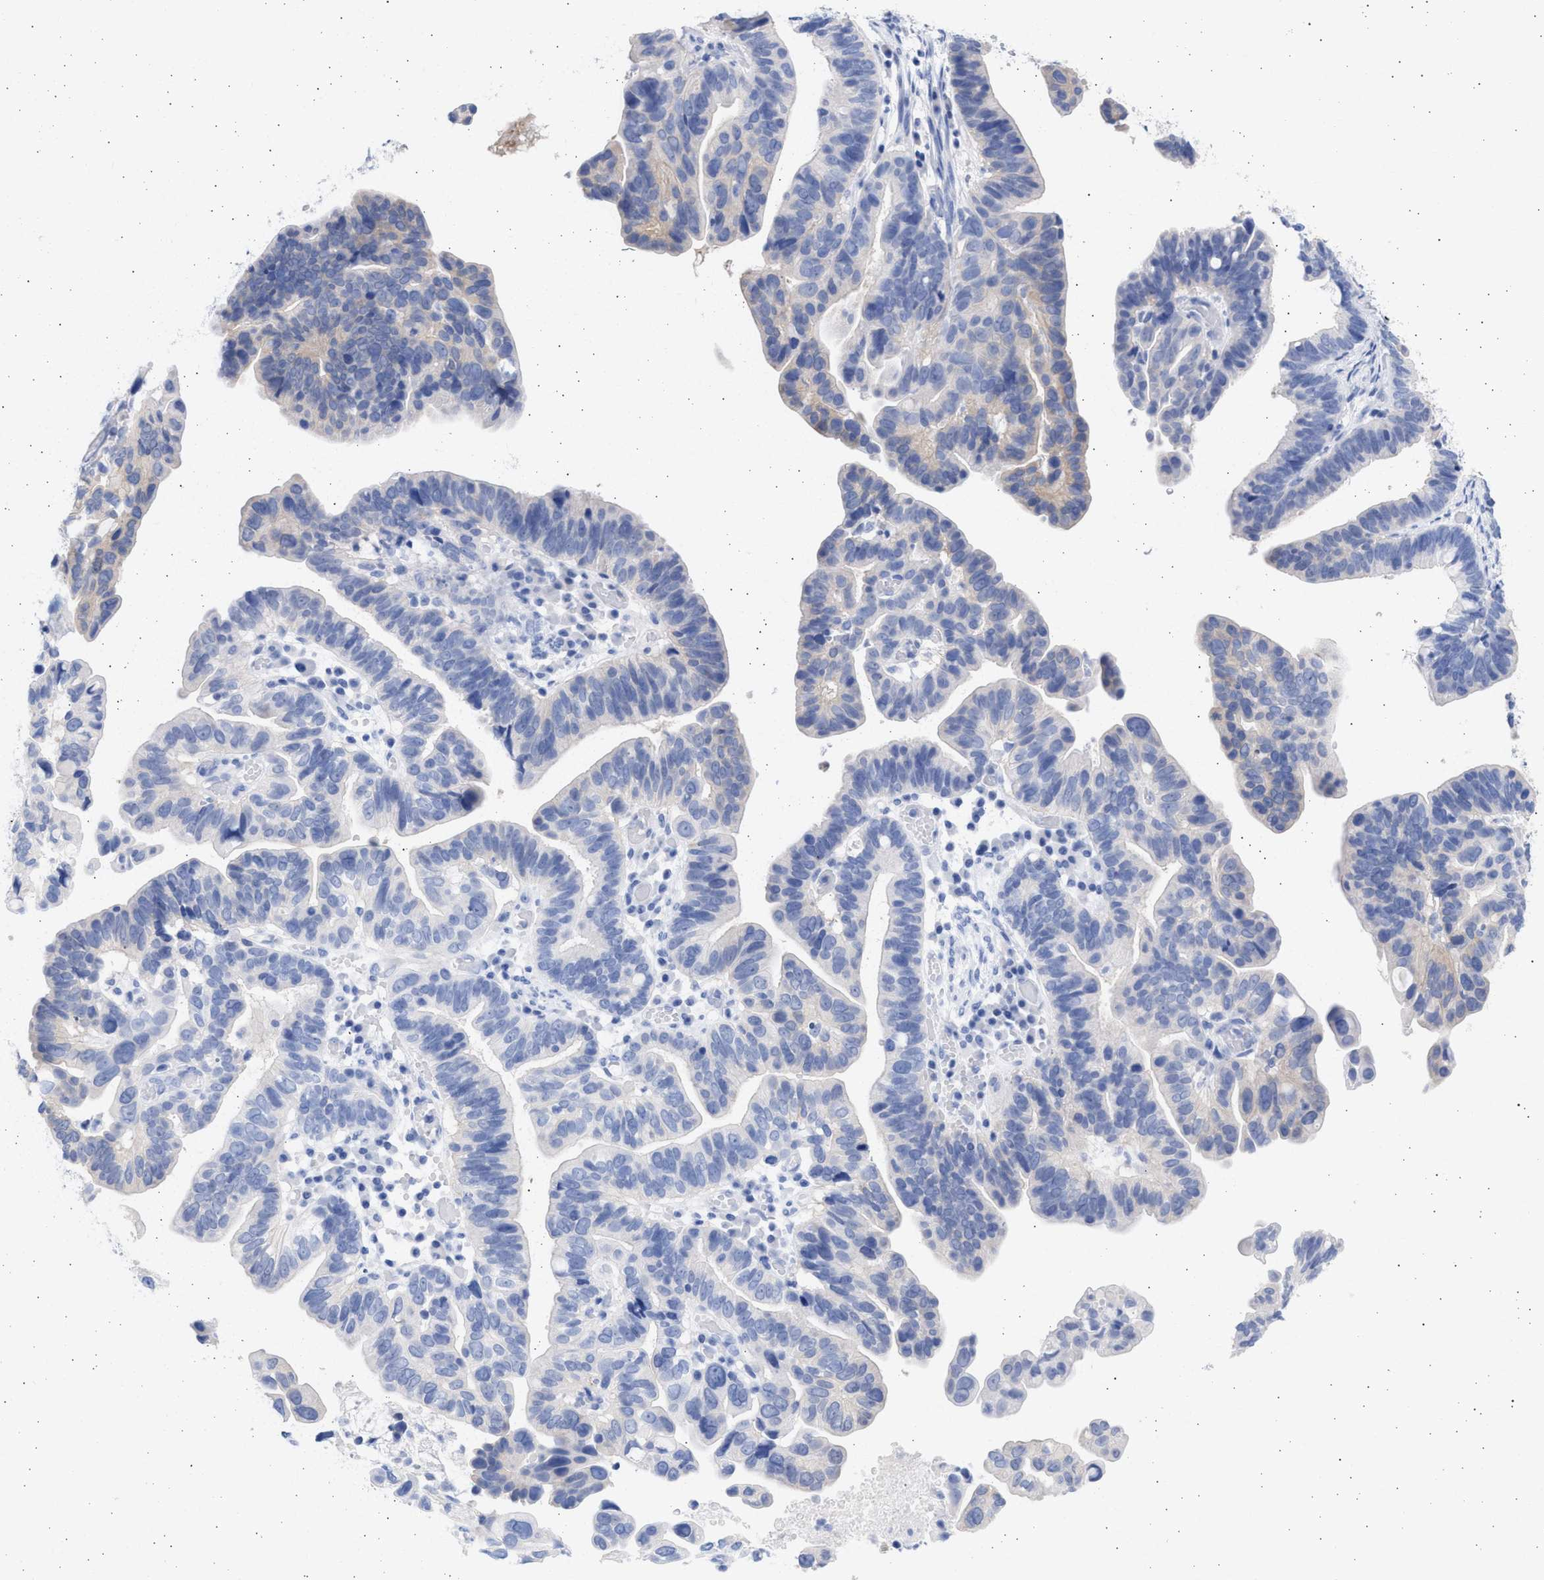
{"staining": {"intensity": "negative", "quantity": "none", "location": "none"}, "tissue": "ovarian cancer", "cell_type": "Tumor cells", "image_type": "cancer", "snomed": [{"axis": "morphology", "description": "Cystadenocarcinoma, serous, NOS"}, {"axis": "topography", "description": "Ovary"}], "caption": "This is a histopathology image of IHC staining of ovarian serous cystadenocarcinoma, which shows no expression in tumor cells.", "gene": "ALDOC", "patient": {"sex": "female", "age": 56}}